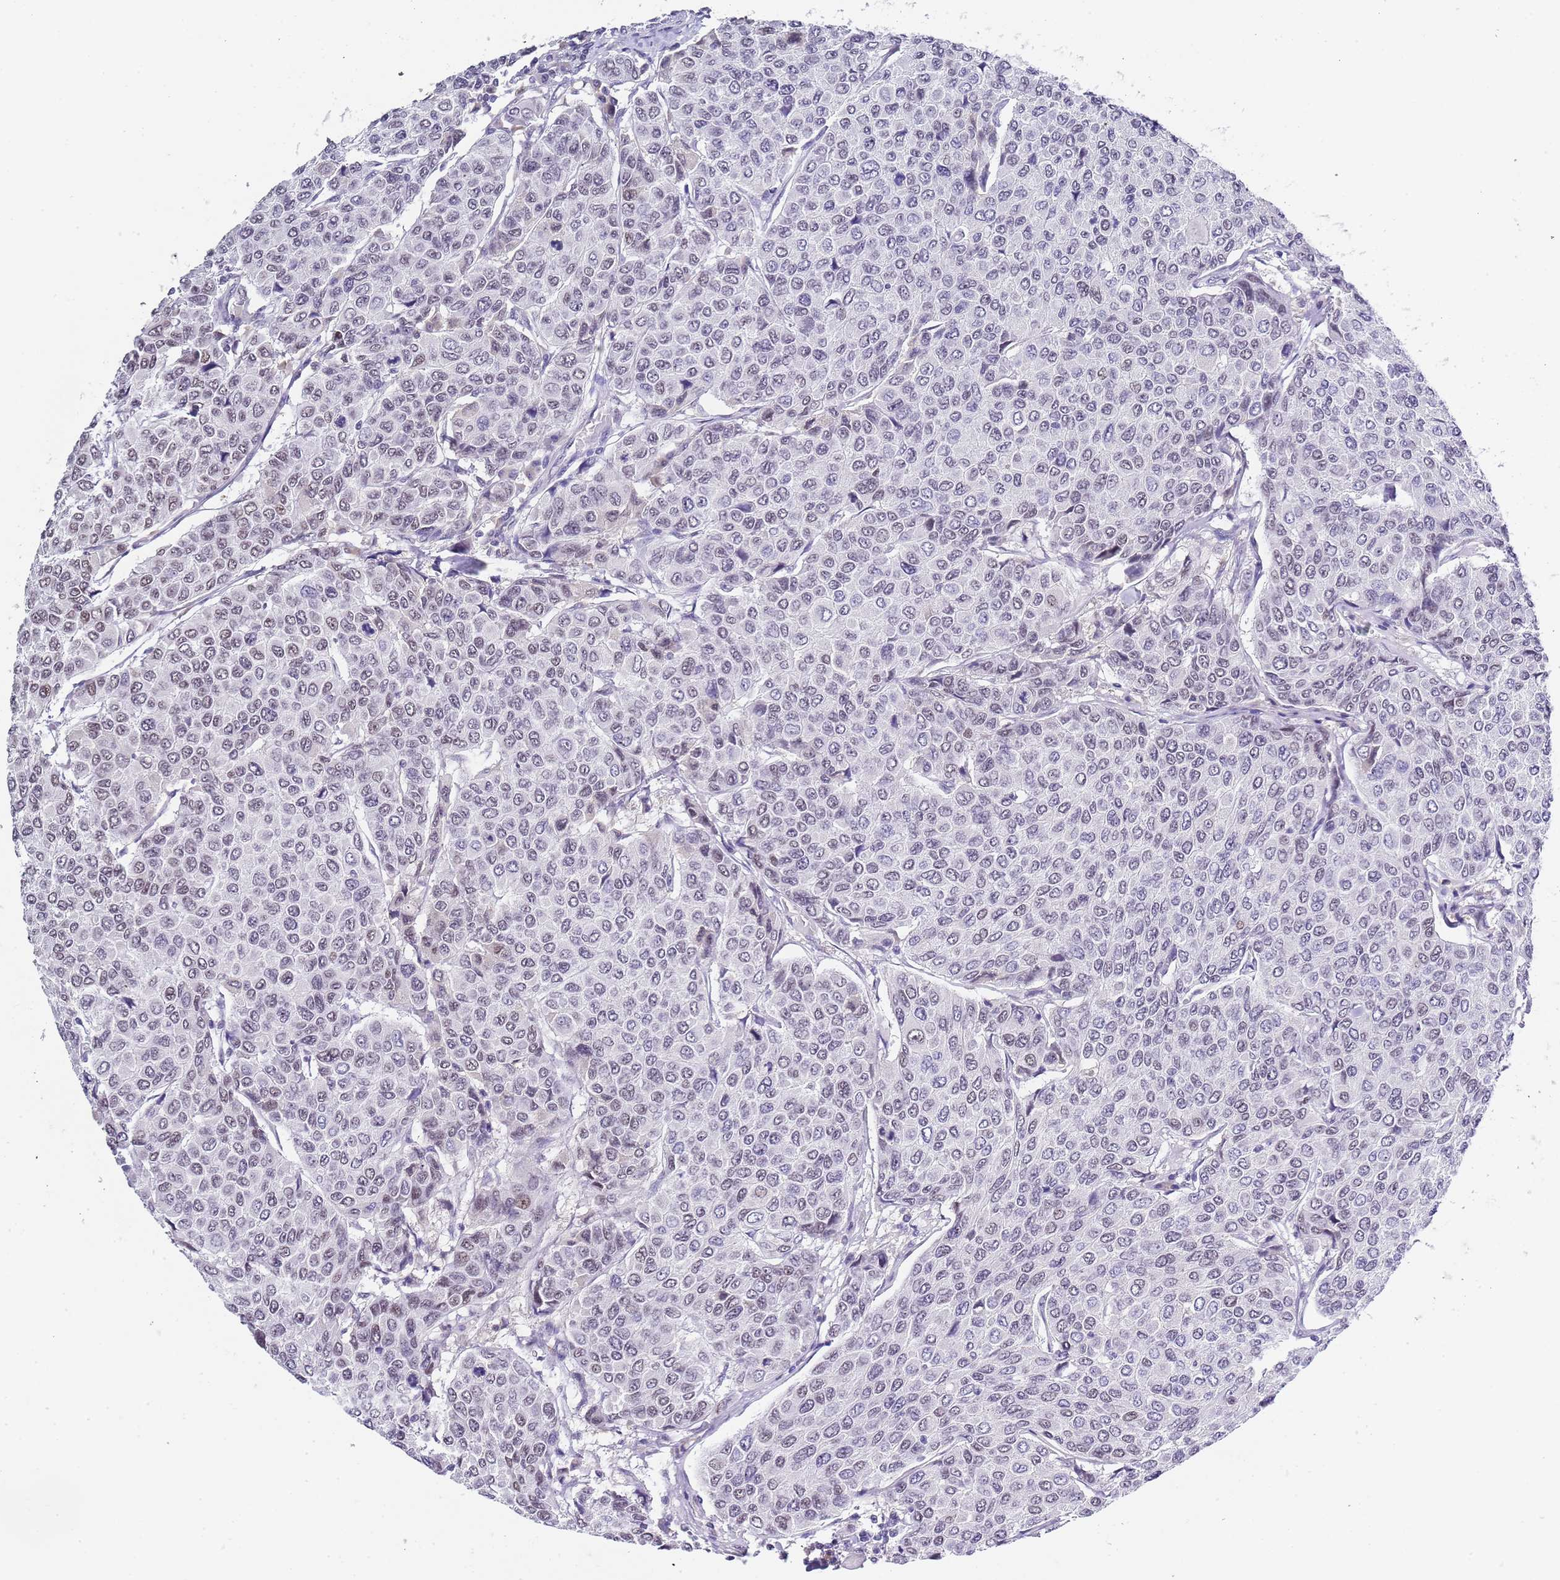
{"staining": {"intensity": "weak", "quantity": "<25%", "location": "nuclear"}, "tissue": "breast cancer", "cell_type": "Tumor cells", "image_type": "cancer", "snomed": [{"axis": "morphology", "description": "Duct carcinoma"}, {"axis": "topography", "description": "Breast"}], "caption": "This is a micrograph of immunohistochemistry staining of breast cancer (infiltrating ductal carcinoma), which shows no expression in tumor cells.", "gene": "NOP56", "patient": {"sex": "female", "age": 55}}